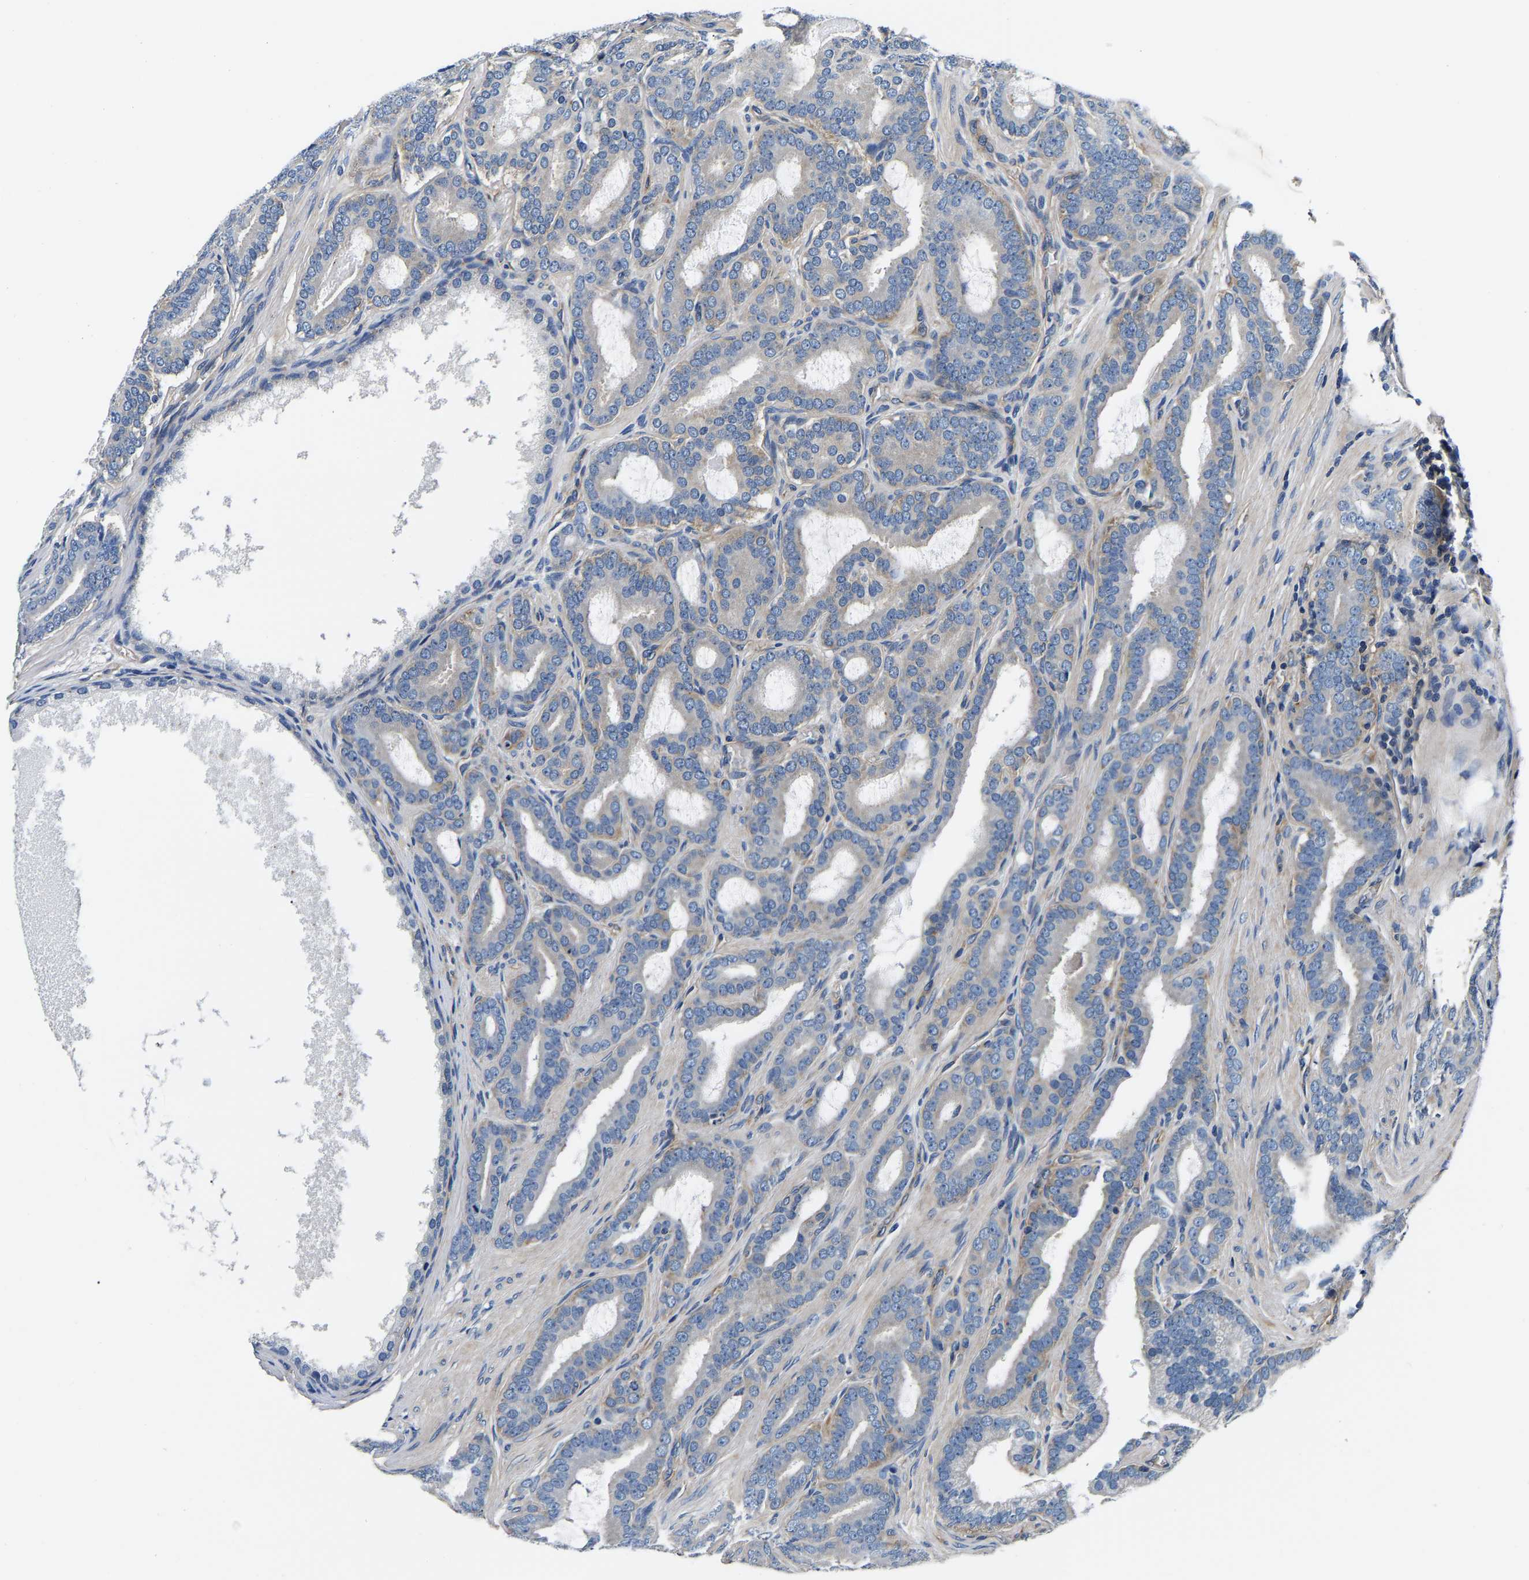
{"staining": {"intensity": "negative", "quantity": "none", "location": "none"}, "tissue": "prostate cancer", "cell_type": "Tumor cells", "image_type": "cancer", "snomed": [{"axis": "morphology", "description": "Adenocarcinoma, High grade"}, {"axis": "topography", "description": "Prostate"}], "caption": "Immunohistochemistry (IHC) image of human prostate cancer (adenocarcinoma (high-grade)) stained for a protein (brown), which shows no positivity in tumor cells. (DAB (3,3'-diaminobenzidine) immunohistochemistry (IHC) with hematoxylin counter stain).", "gene": "SH3GLB1", "patient": {"sex": "male", "age": 60}}